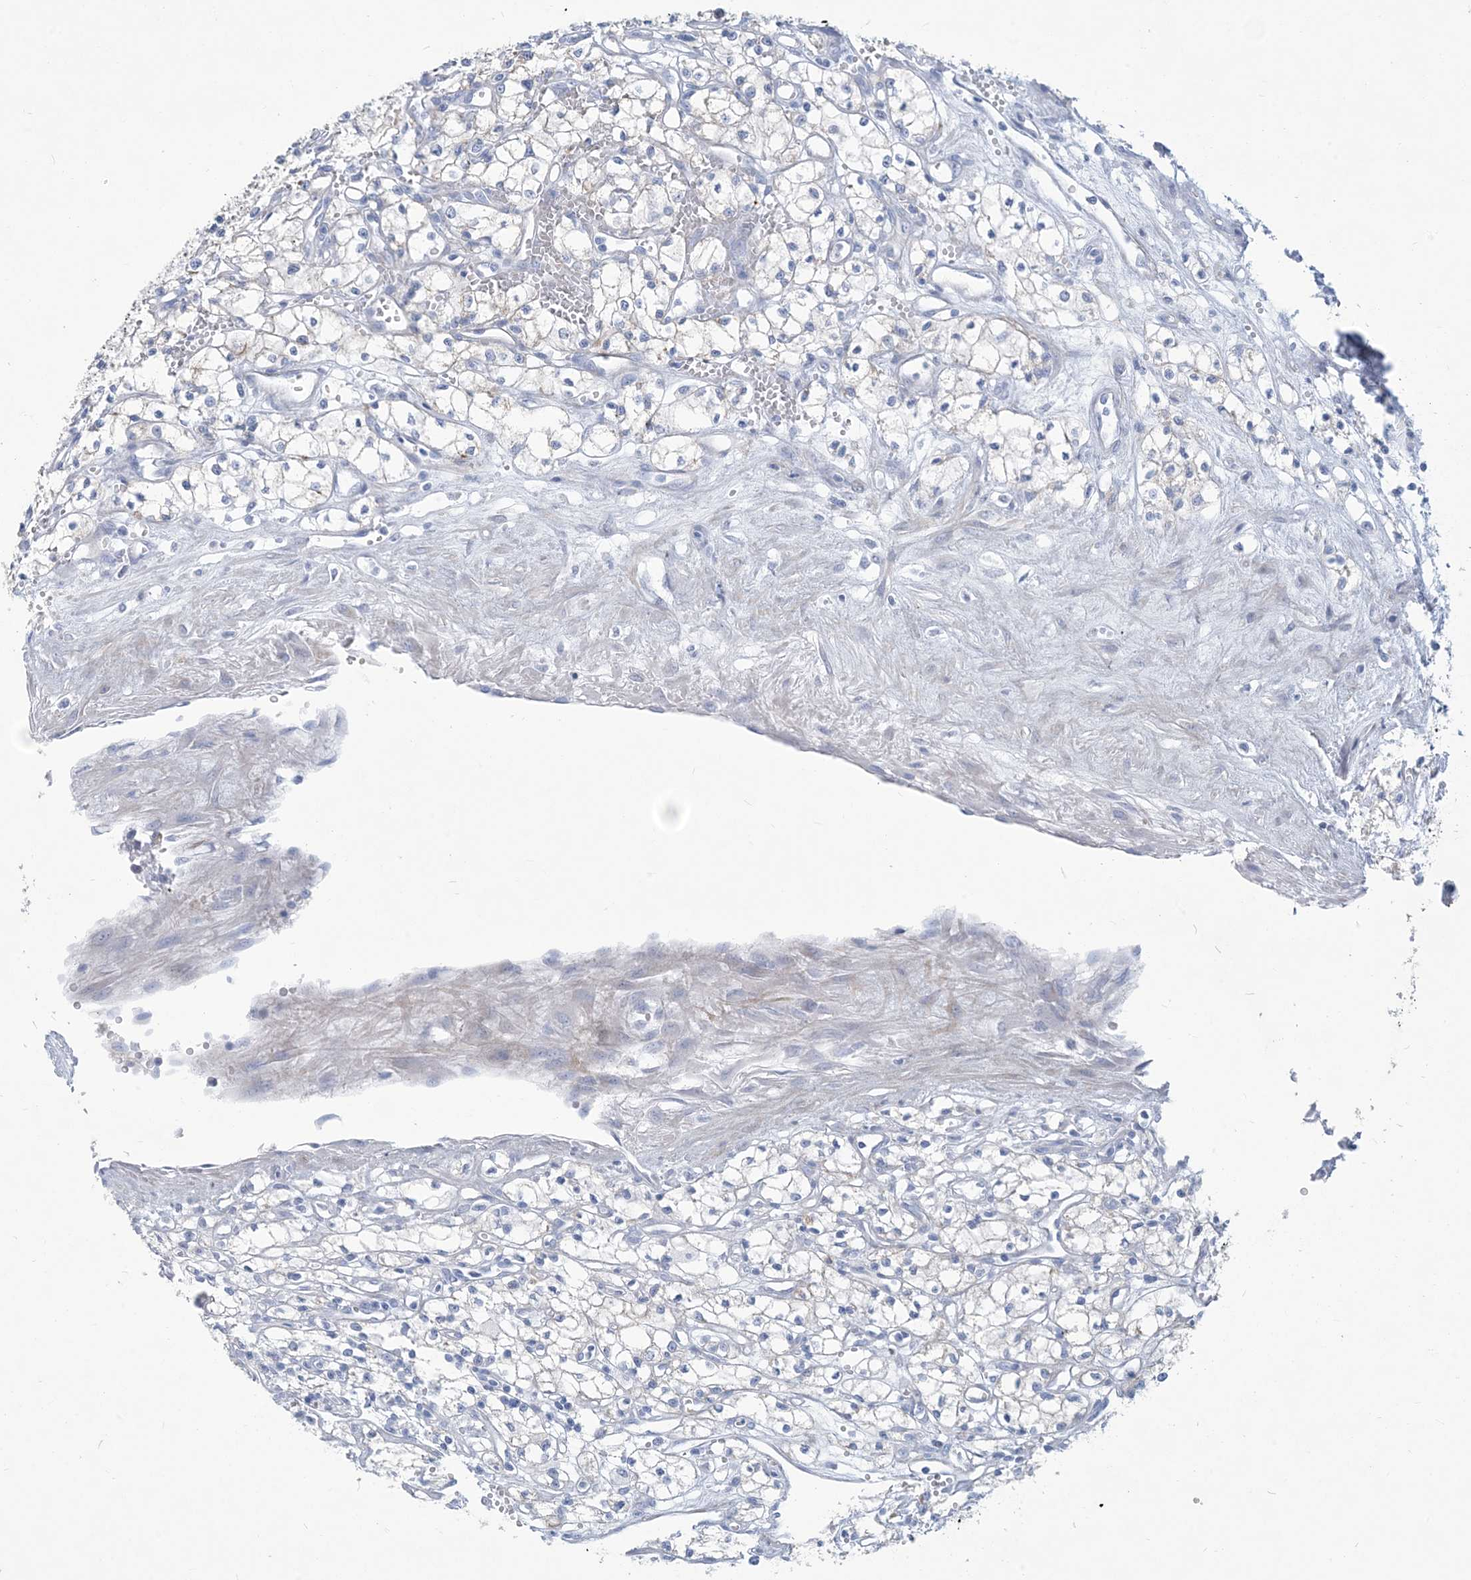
{"staining": {"intensity": "negative", "quantity": "none", "location": "none"}, "tissue": "renal cancer", "cell_type": "Tumor cells", "image_type": "cancer", "snomed": [{"axis": "morphology", "description": "Adenocarcinoma, NOS"}, {"axis": "topography", "description": "Kidney"}], "caption": "This is a photomicrograph of immunohistochemistry staining of adenocarcinoma (renal), which shows no expression in tumor cells. (Brightfield microscopy of DAB (3,3'-diaminobenzidine) immunohistochemistry at high magnification).", "gene": "MOXD1", "patient": {"sex": "male", "age": 59}}